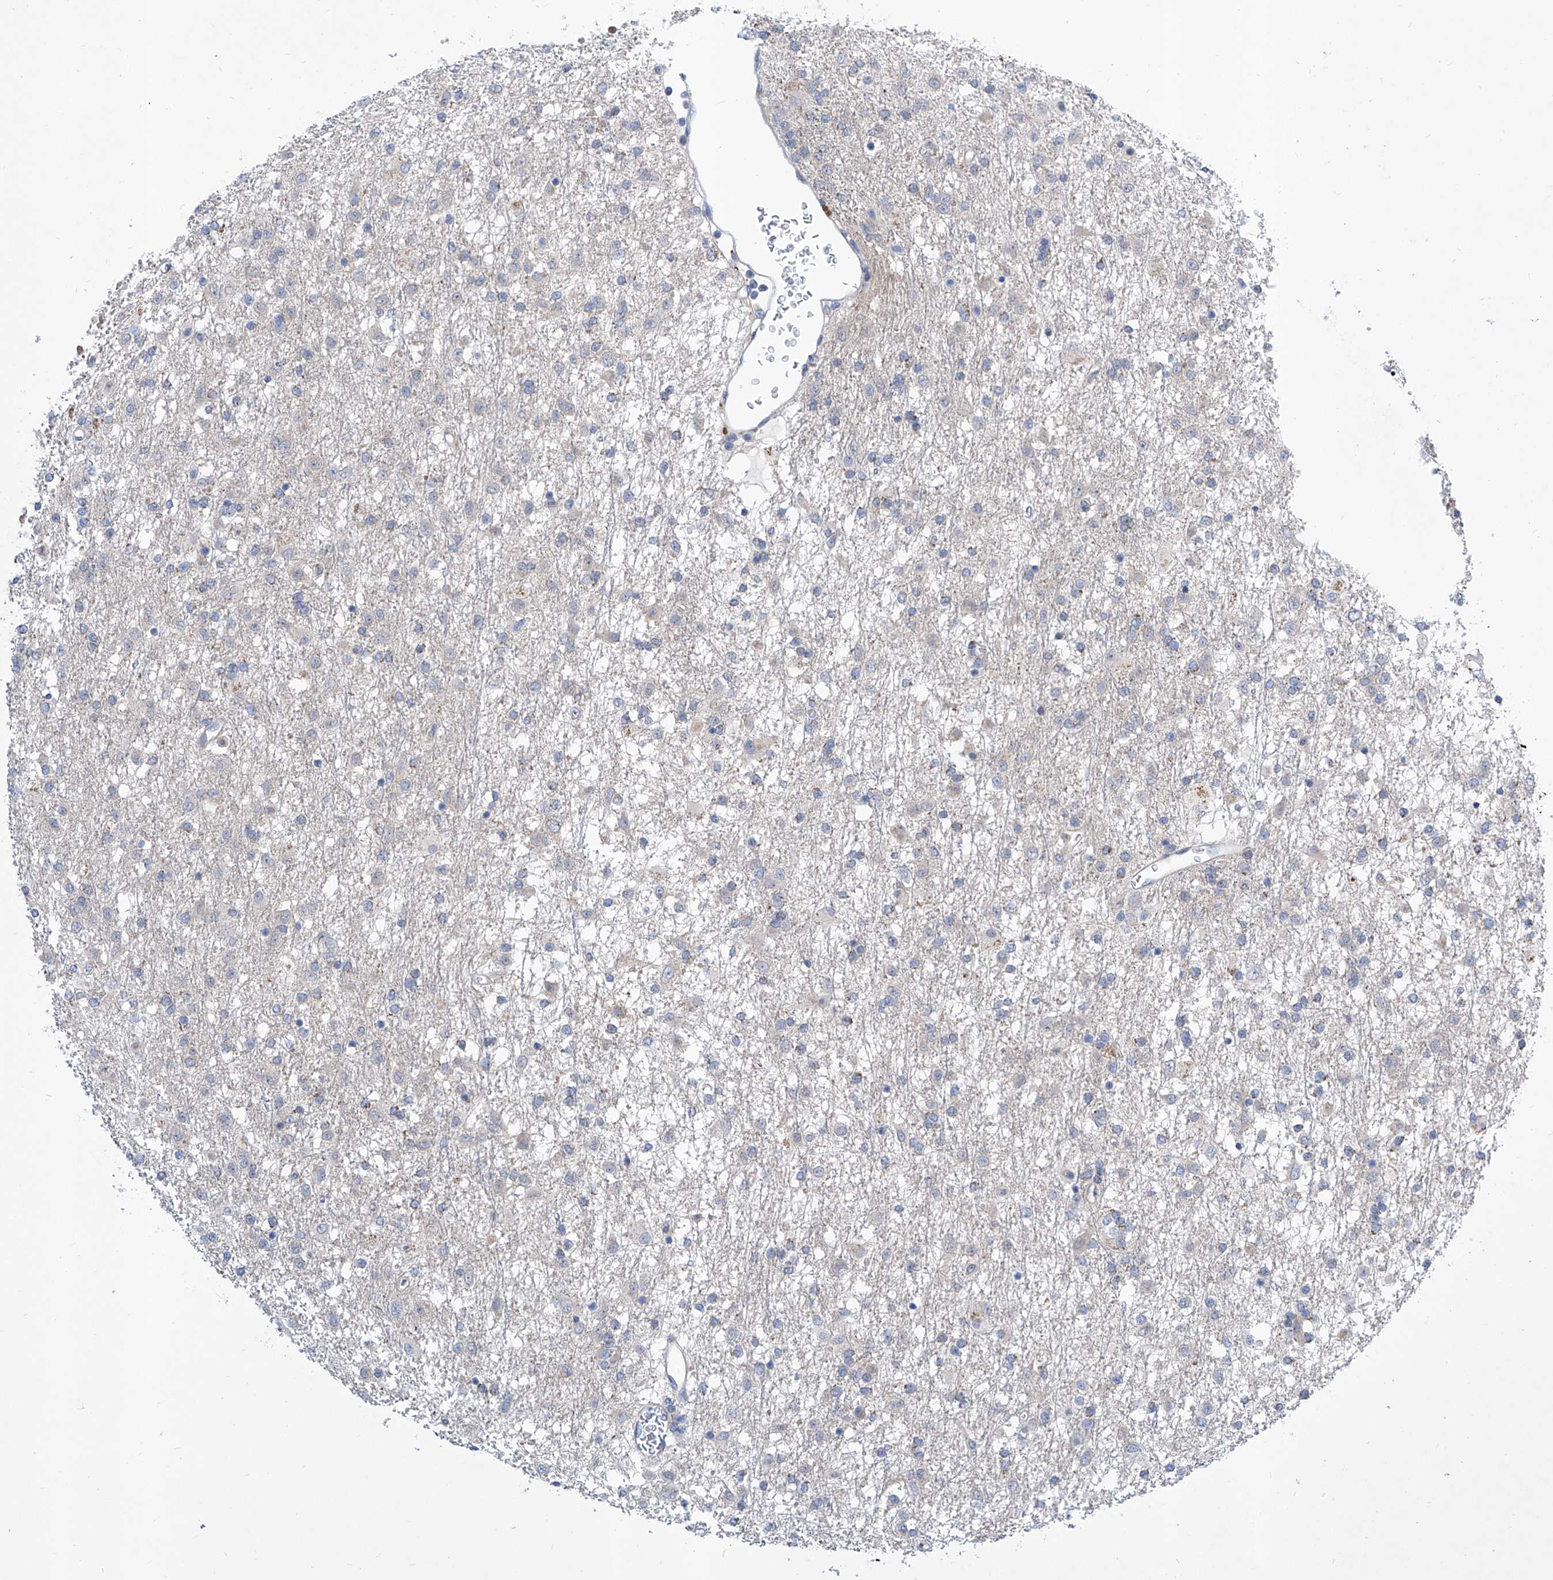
{"staining": {"intensity": "negative", "quantity": "none", "location": "none"}, "tissue": "glioma", "cell_type": "Tumor cells", "image_type": "cancer", "snomed": [{"axis": "morphology", "description": "Glioma, malignant, Low grade"}, {"axis": "topography", "description": "Brain"}], "caption": "Protein analysis of low-grade glioma (malignant) displays no significant positivity in tumor cells.", "gene": "SRBD1", "patient": {"sex": "male", "age": 65}}